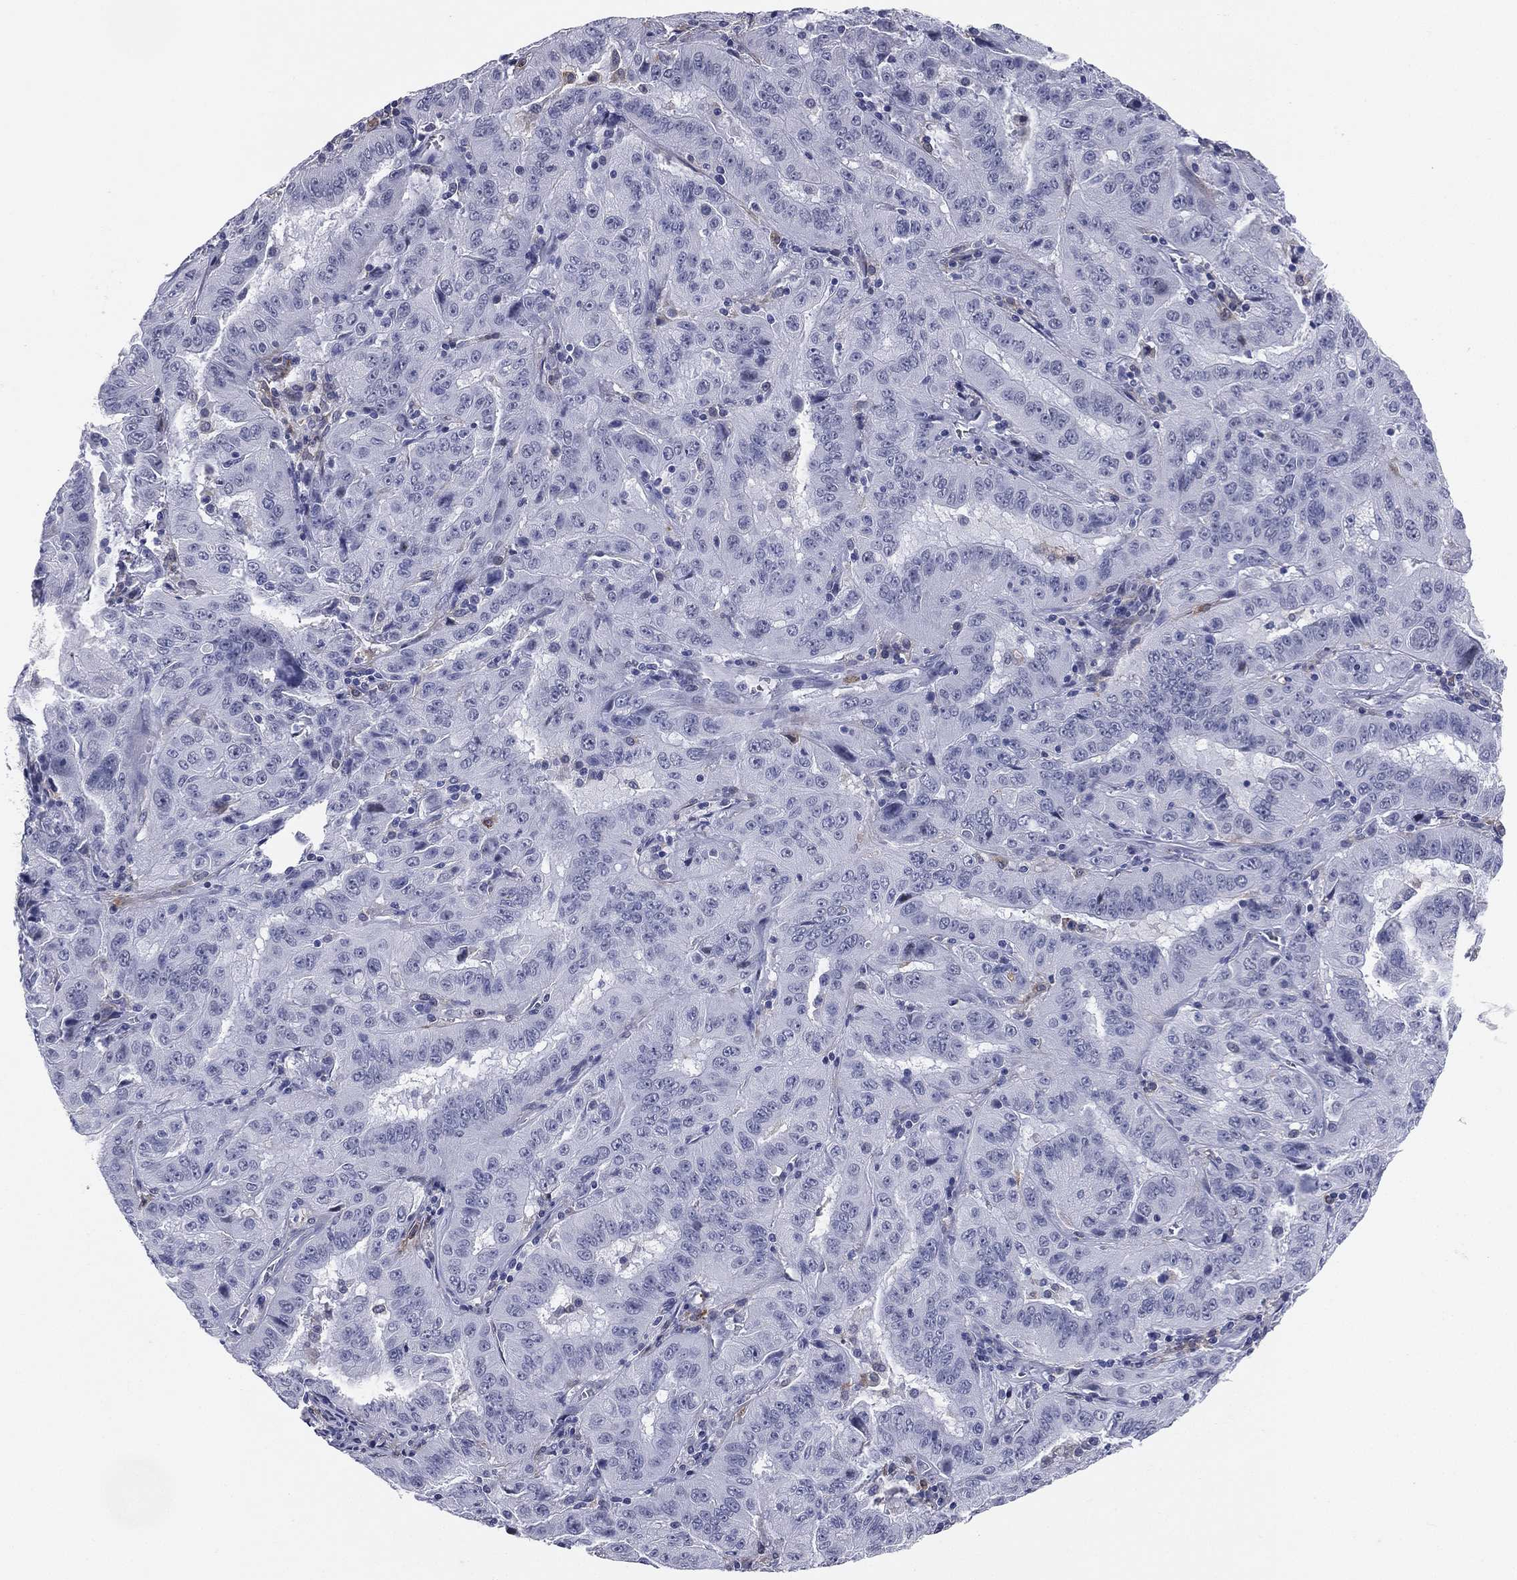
{"staining": {"intensity": "negative", "quantity": "none", "location": "none"}, "tissue": "pancreatic cancer", "cell_type": "Tumor cells", "image_type": "cancer", "snomed": [{"axis": "morphology", "description": "Adenocarcinoma, NOS"}, {"axis": "topography", "description": "Pancreas"}], "caption": "Immunohistochemistry image of neoplastic tissue: adenocarcinoma (pancreatic) stained with DAB demonstrates no significant protein positivity in tumor cells. (IHC, brightfield microscopy, high magnification).", "gene": "HLA-DOA", "patient": {"sex": "male", "age": 63}}